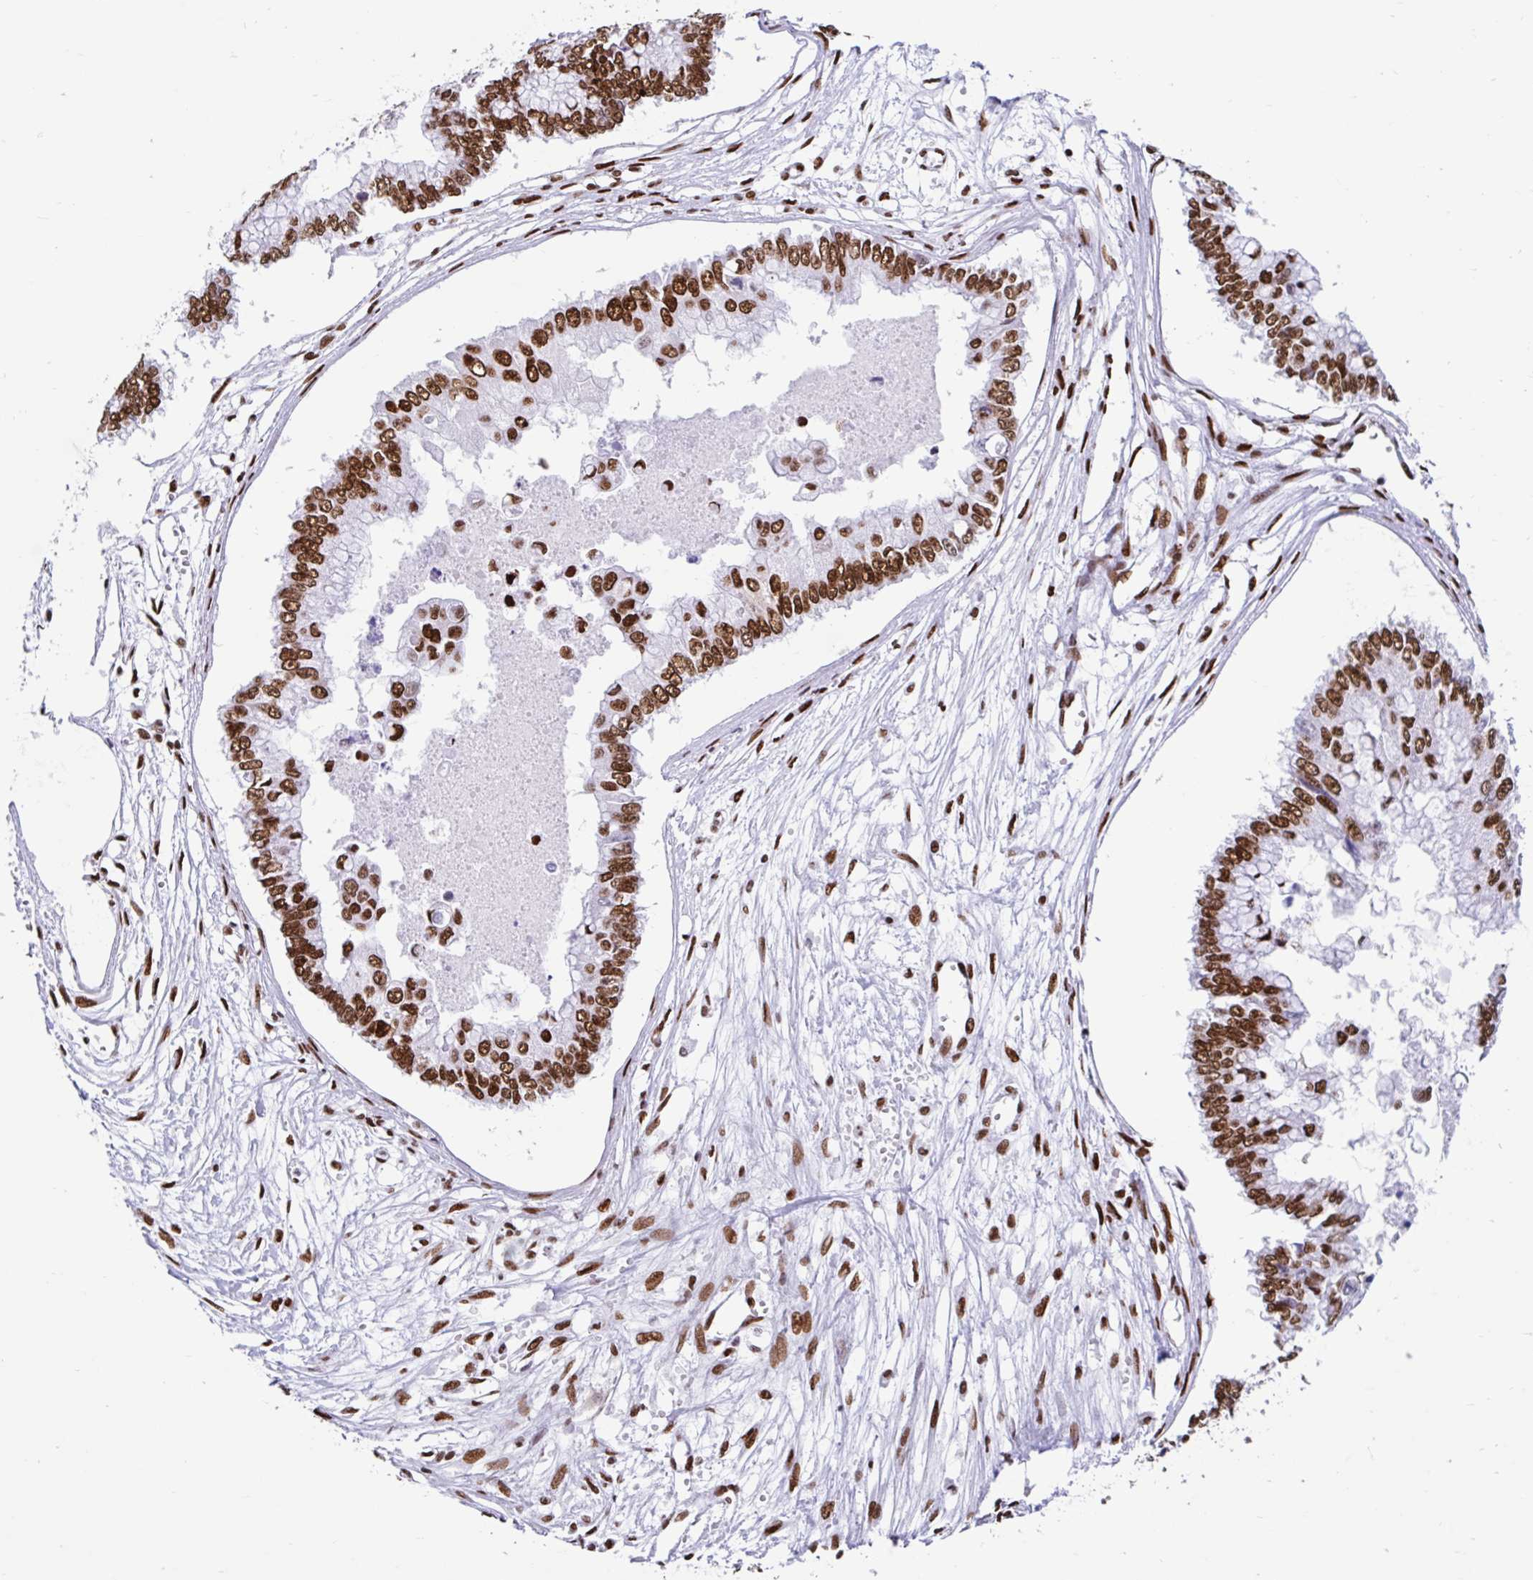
{"staining": {"intensity": "strong", "quantity": ">75%", "location": "nuclear"}, "tissue": "ovarian cancer", "cell_type": "Tumor cells", "image_type": "cancer", "snomed": [{"axis": "morphology", "description": "Cystadenocarcinoma, mucinous, NOS"}, {"axis": "topography", "description": "Ovary"}], "caption": "High-power microscopy captured an IHC image of ovarian mucinous cystadenocarcinoma, revealing strong nuclear expression in about >75% of tumor cells.", "gene": "KHDRBS1", "patient": {"sex": "female", "age": 72}}